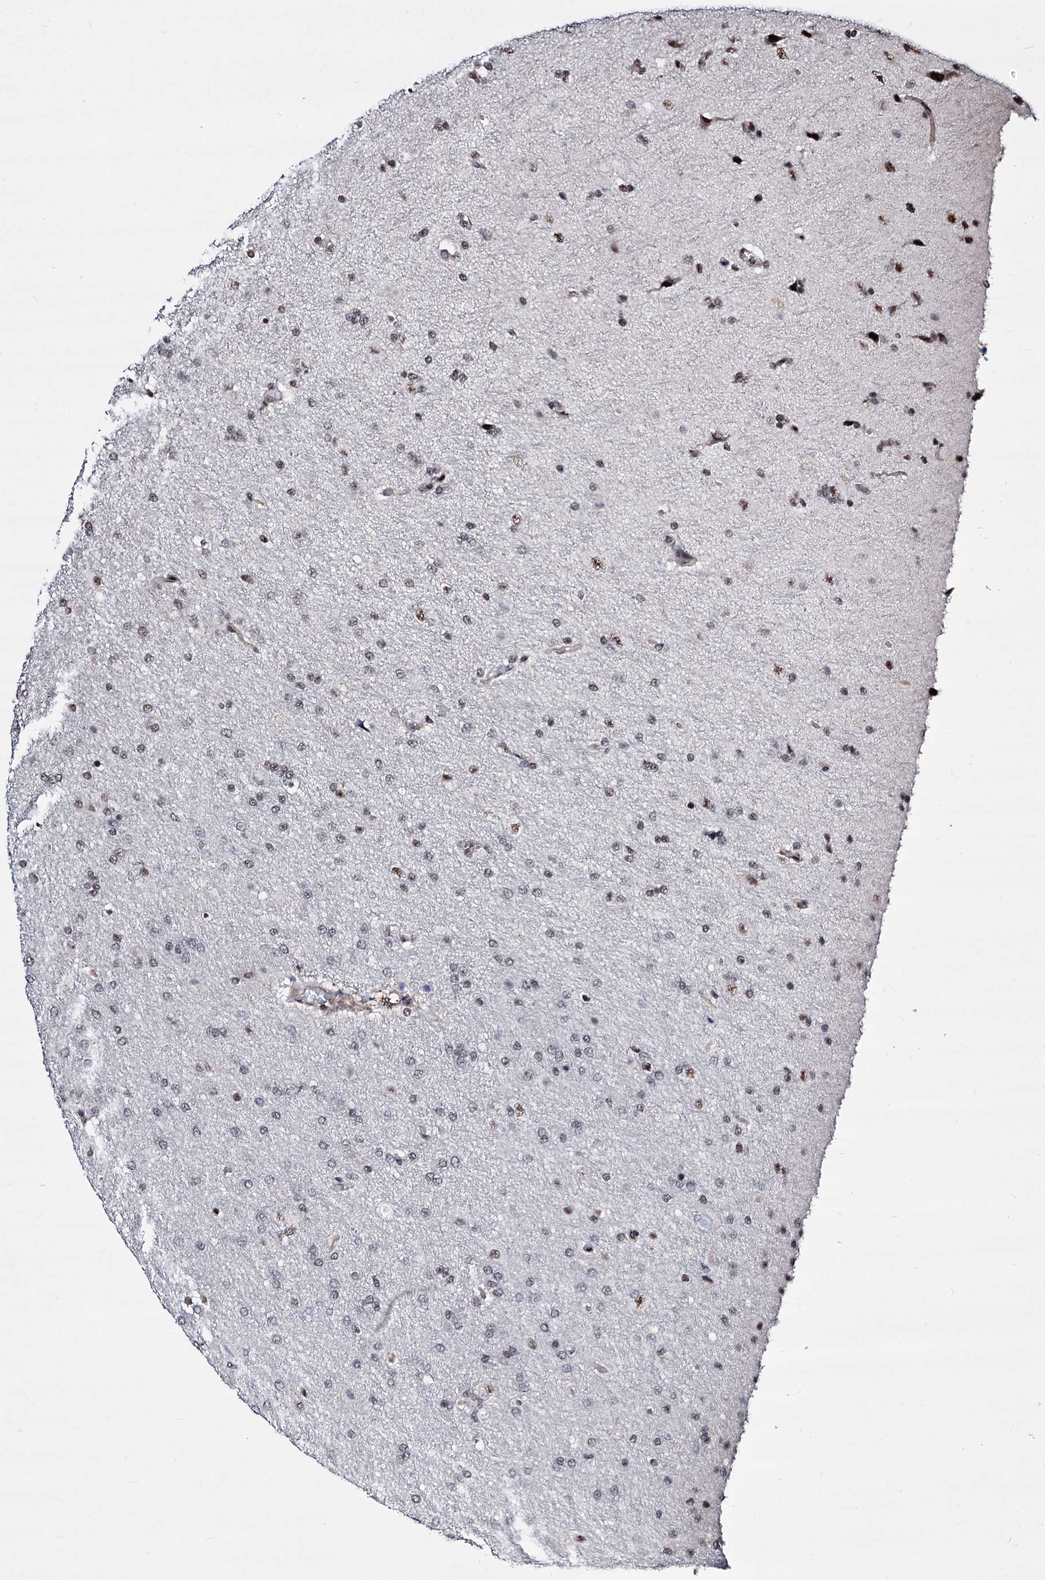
{"staining": {"intensity": "weak", "quantity": "<25%", "location": "nuclear"}, "tissue": "glioma", "cell_type": "Tumor cells", "image_type": "cancer", "snomed": [{"axis": "morphology", "description": "Glioma, malignant, High grade"}, {"axis": "topography", "description": "Brain"}], "caption": "High-grade glioma (malignant) stained for a protein using IHC reveals no positivity tumor cells.", "gene": "CHMP7", "patient": {"sex": "male", "age": 72}}